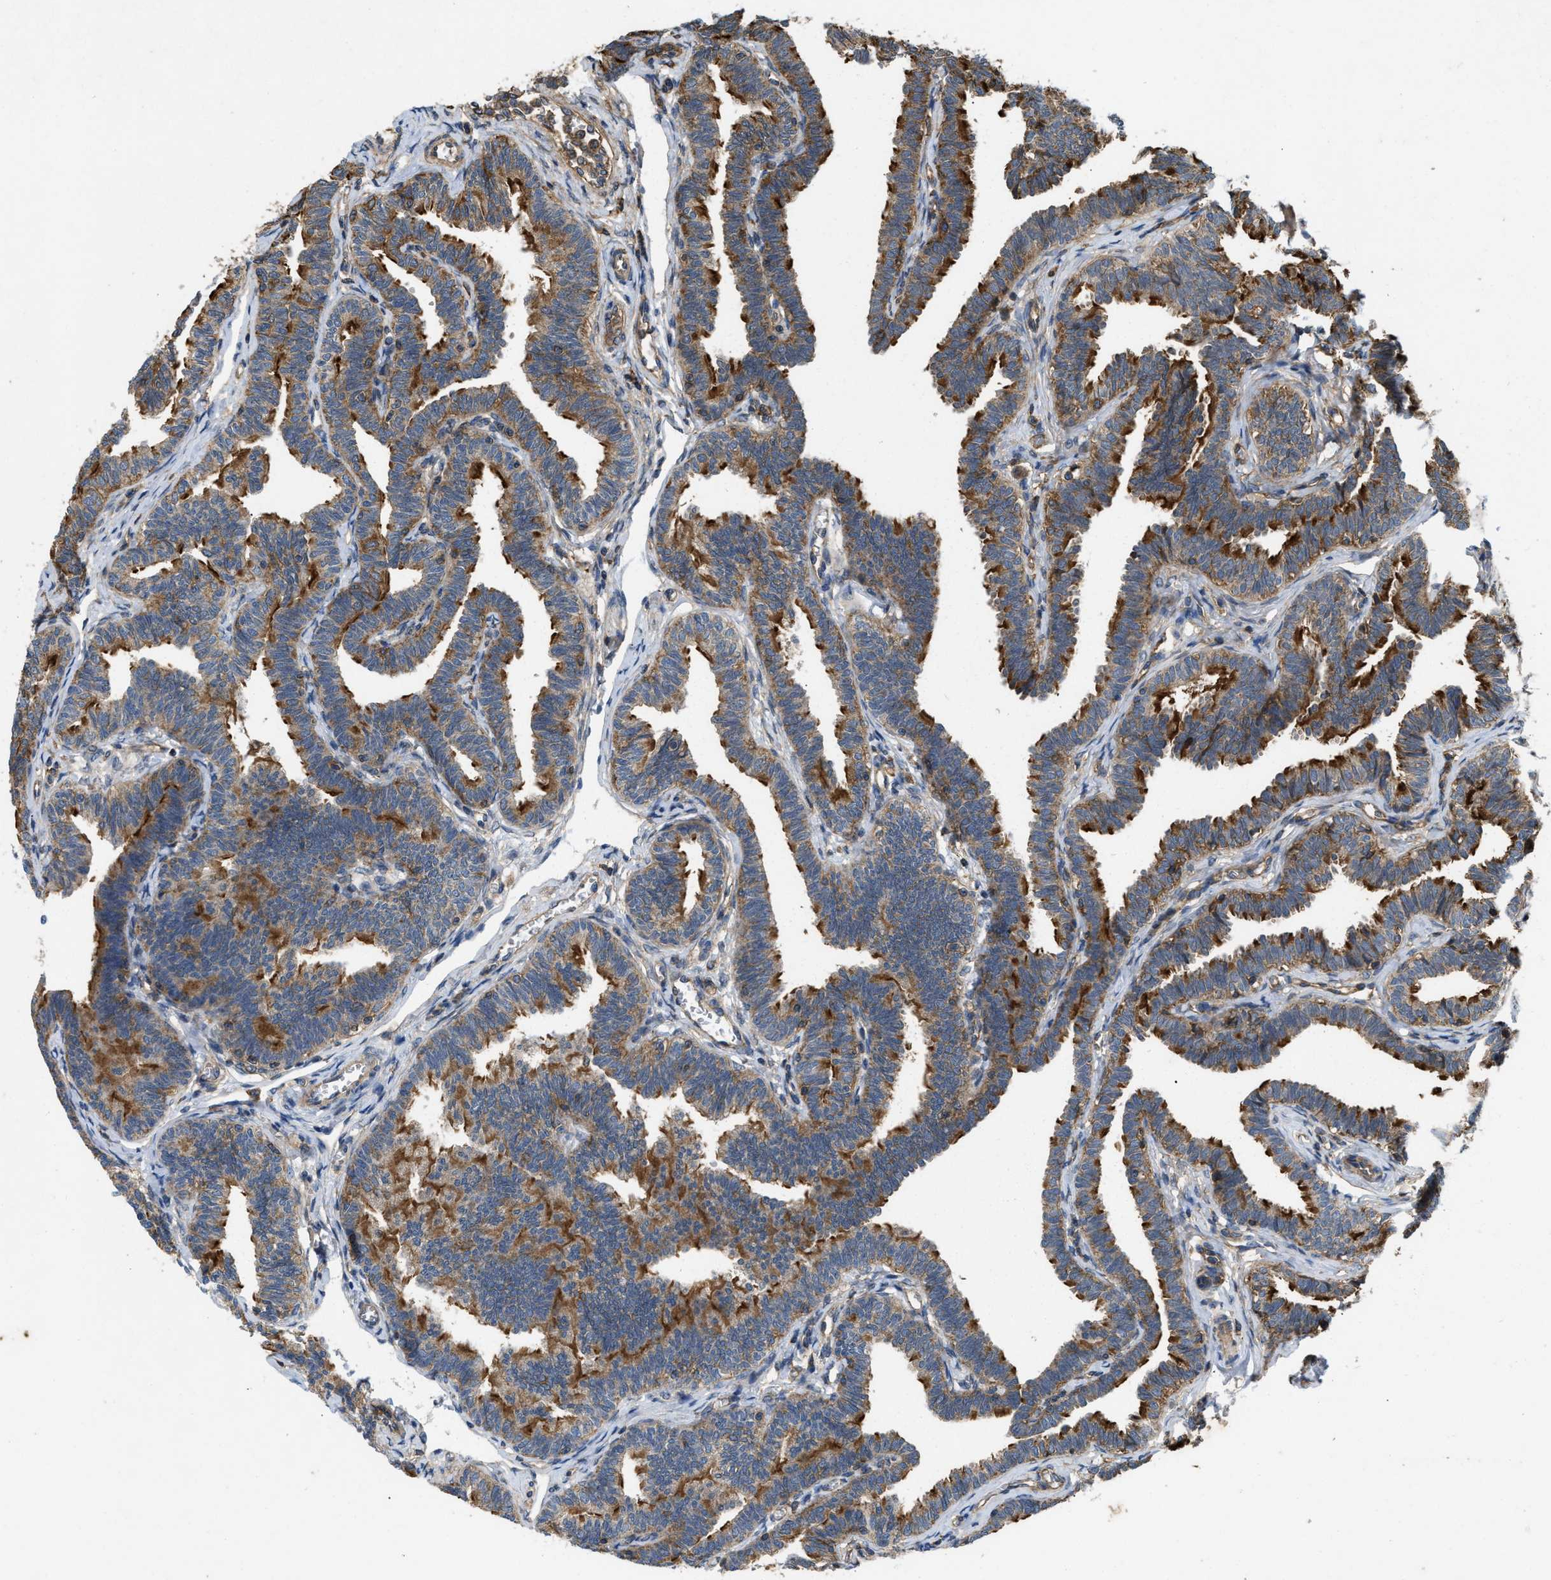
{"staining": {"intensity": "strong", "quantity": ">75%", "location": "cytoplasmic/membranous"}, "tissue": "fallopian tube", "cell_type": "Glandular cells", "image_type": "normal", "snomed": [{"axis": "morphology", "description": "Normal tissue, NOS"}, {"axis": "topography", "description": "Fallopian tube"}, {"axis": "topography", "description": "Ovary"}], "caption": "A high amount of strong cytoplasmic/membranous expression is appreciated in approximately >75% of glandular cells in normal fallopian tube. Nuclei are stained in blue.", "gene": "GNB4", "patient": {"sex": "female", "age": 23}}